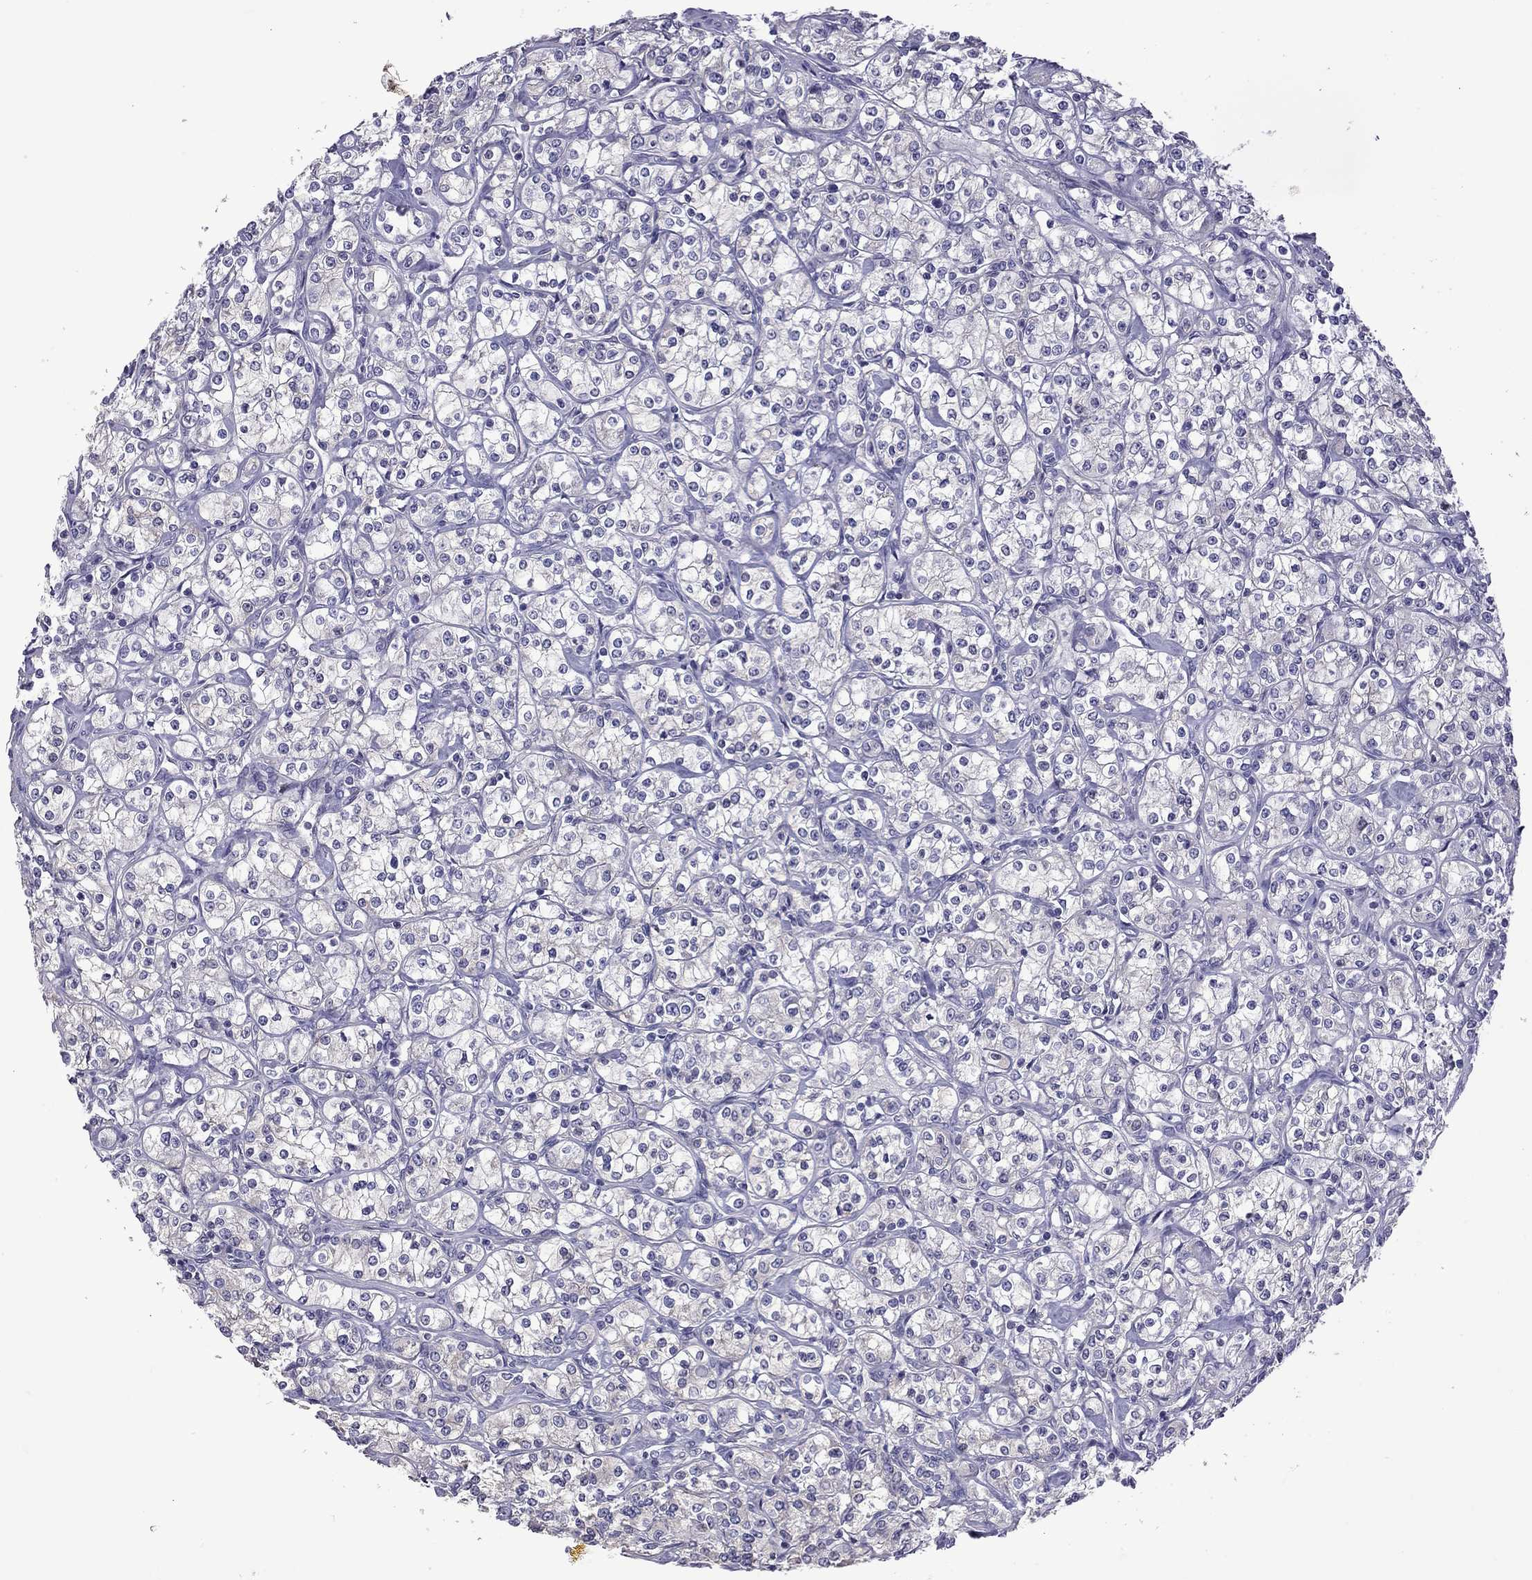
{"staining": {"intensity": "negative", "quantity": "none", "location": "none"}, "tissue": "renal cancer", "cell_type": "Tumor cells", "image_type": "cancer", "snomed": [{"axis": "morphology", "description": "Adenocarcinoma, NOS"}, {"axis": "topography", "description": "Kidney"}], "caption": "High magnification brightfield microscopy of adenocarcinoma (renal) stained with DAB (3,3'-diaminobenzidine) (brown) and counterstained with hematoxylin (blue): tumor cells show no significant expression.", "gene": "FEZ1", "patient": {"sex": "male", "age": 77}}